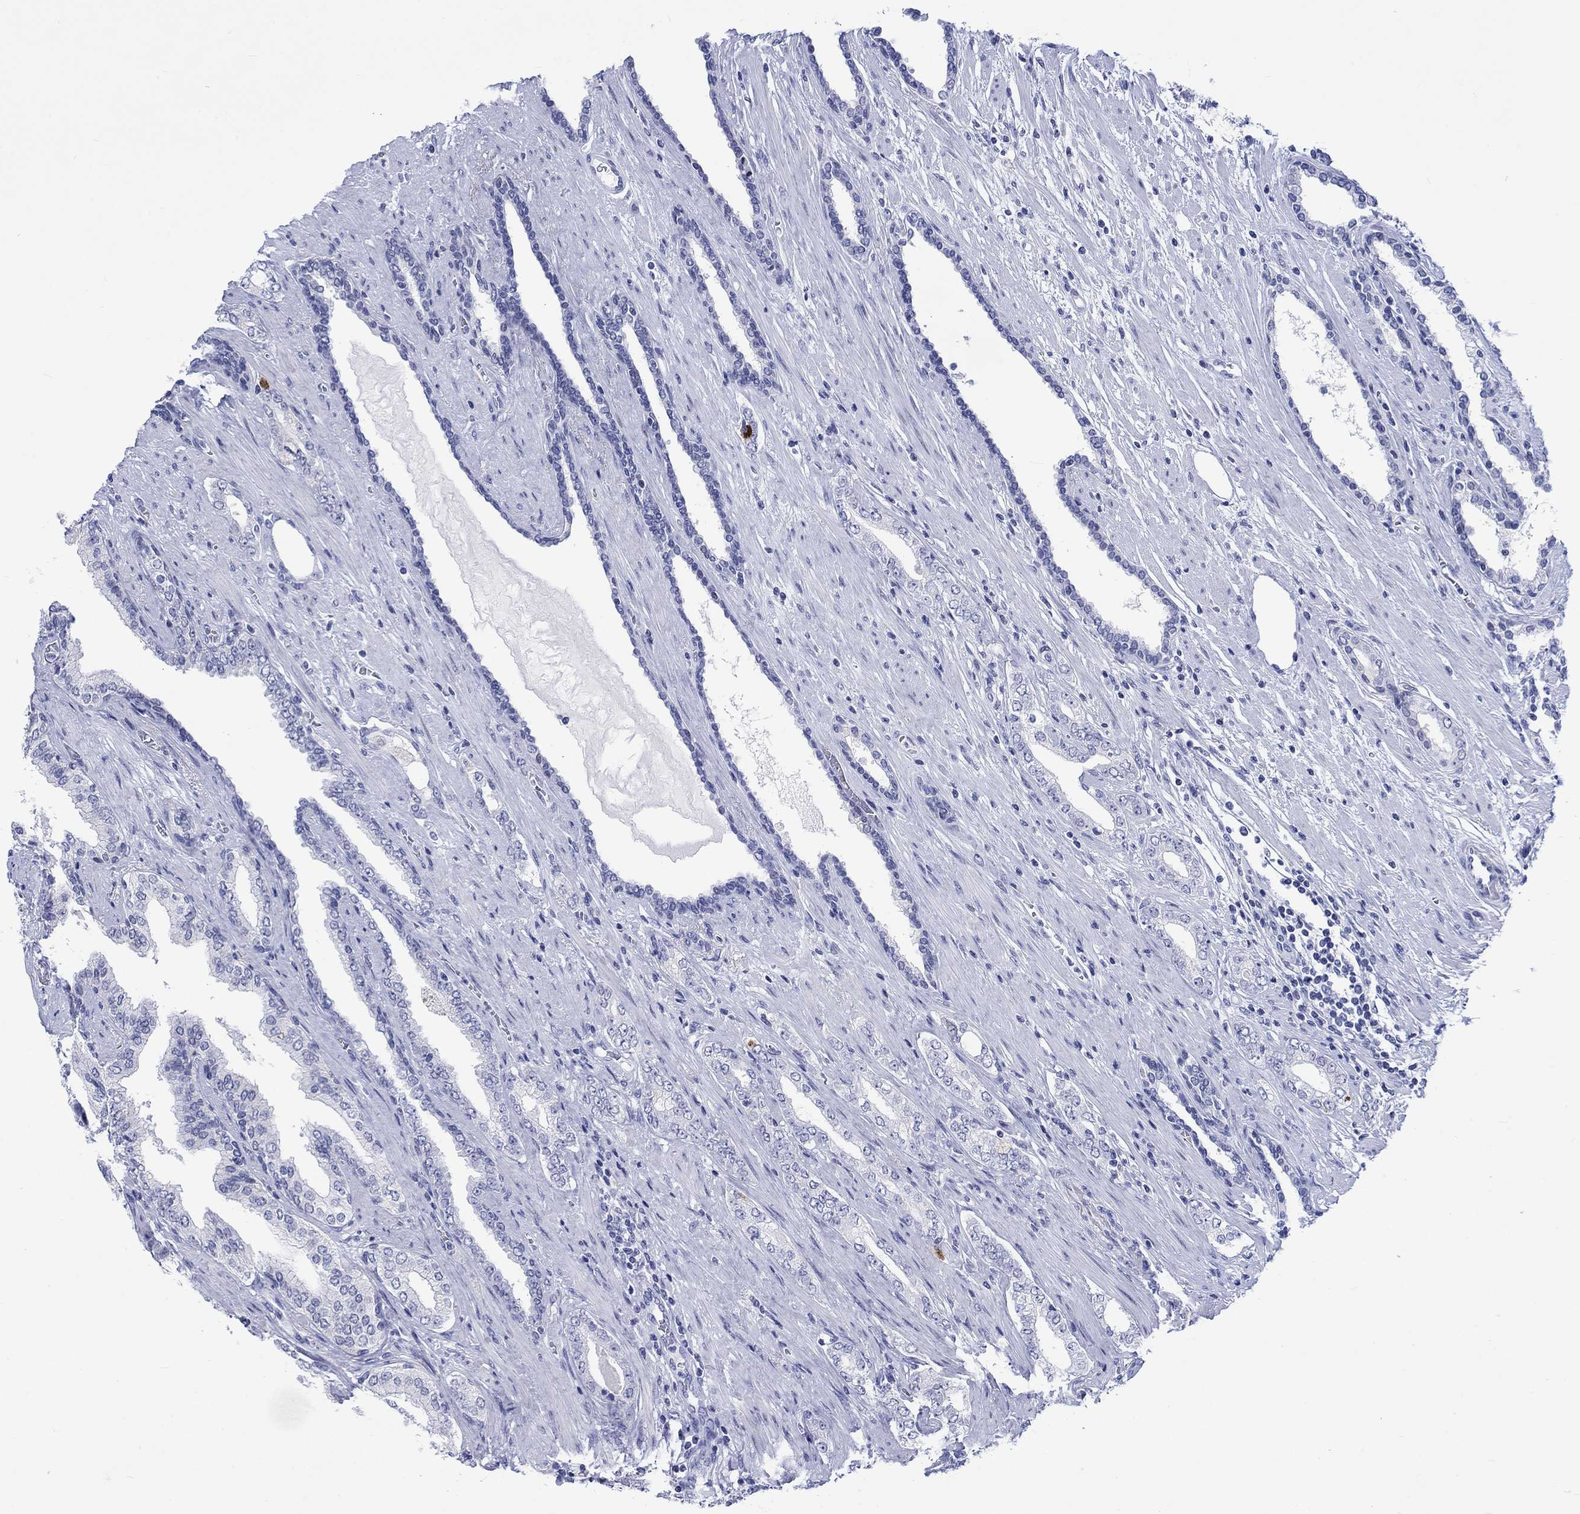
{"staining": {"intensity": "negative", "quantity": "none", "location": "none"}, "tissue": "prostate cancer", "cell_type": "Tumor cells", "image_type": "cancer", "snomed": [{"axis": "morphology", "description": "Adenocarcinoma, Low grade"}, {"axis": "topography", "description": "Prostate and seminal vesicle, NOS"}], "caption": "This is an IHC photomicrograph of prostate adenocarcinoma (low-grade). There is no positivity in tumor cells.", "gene": "CDCA2", "patient": {"sex": "male", "age": 61}}